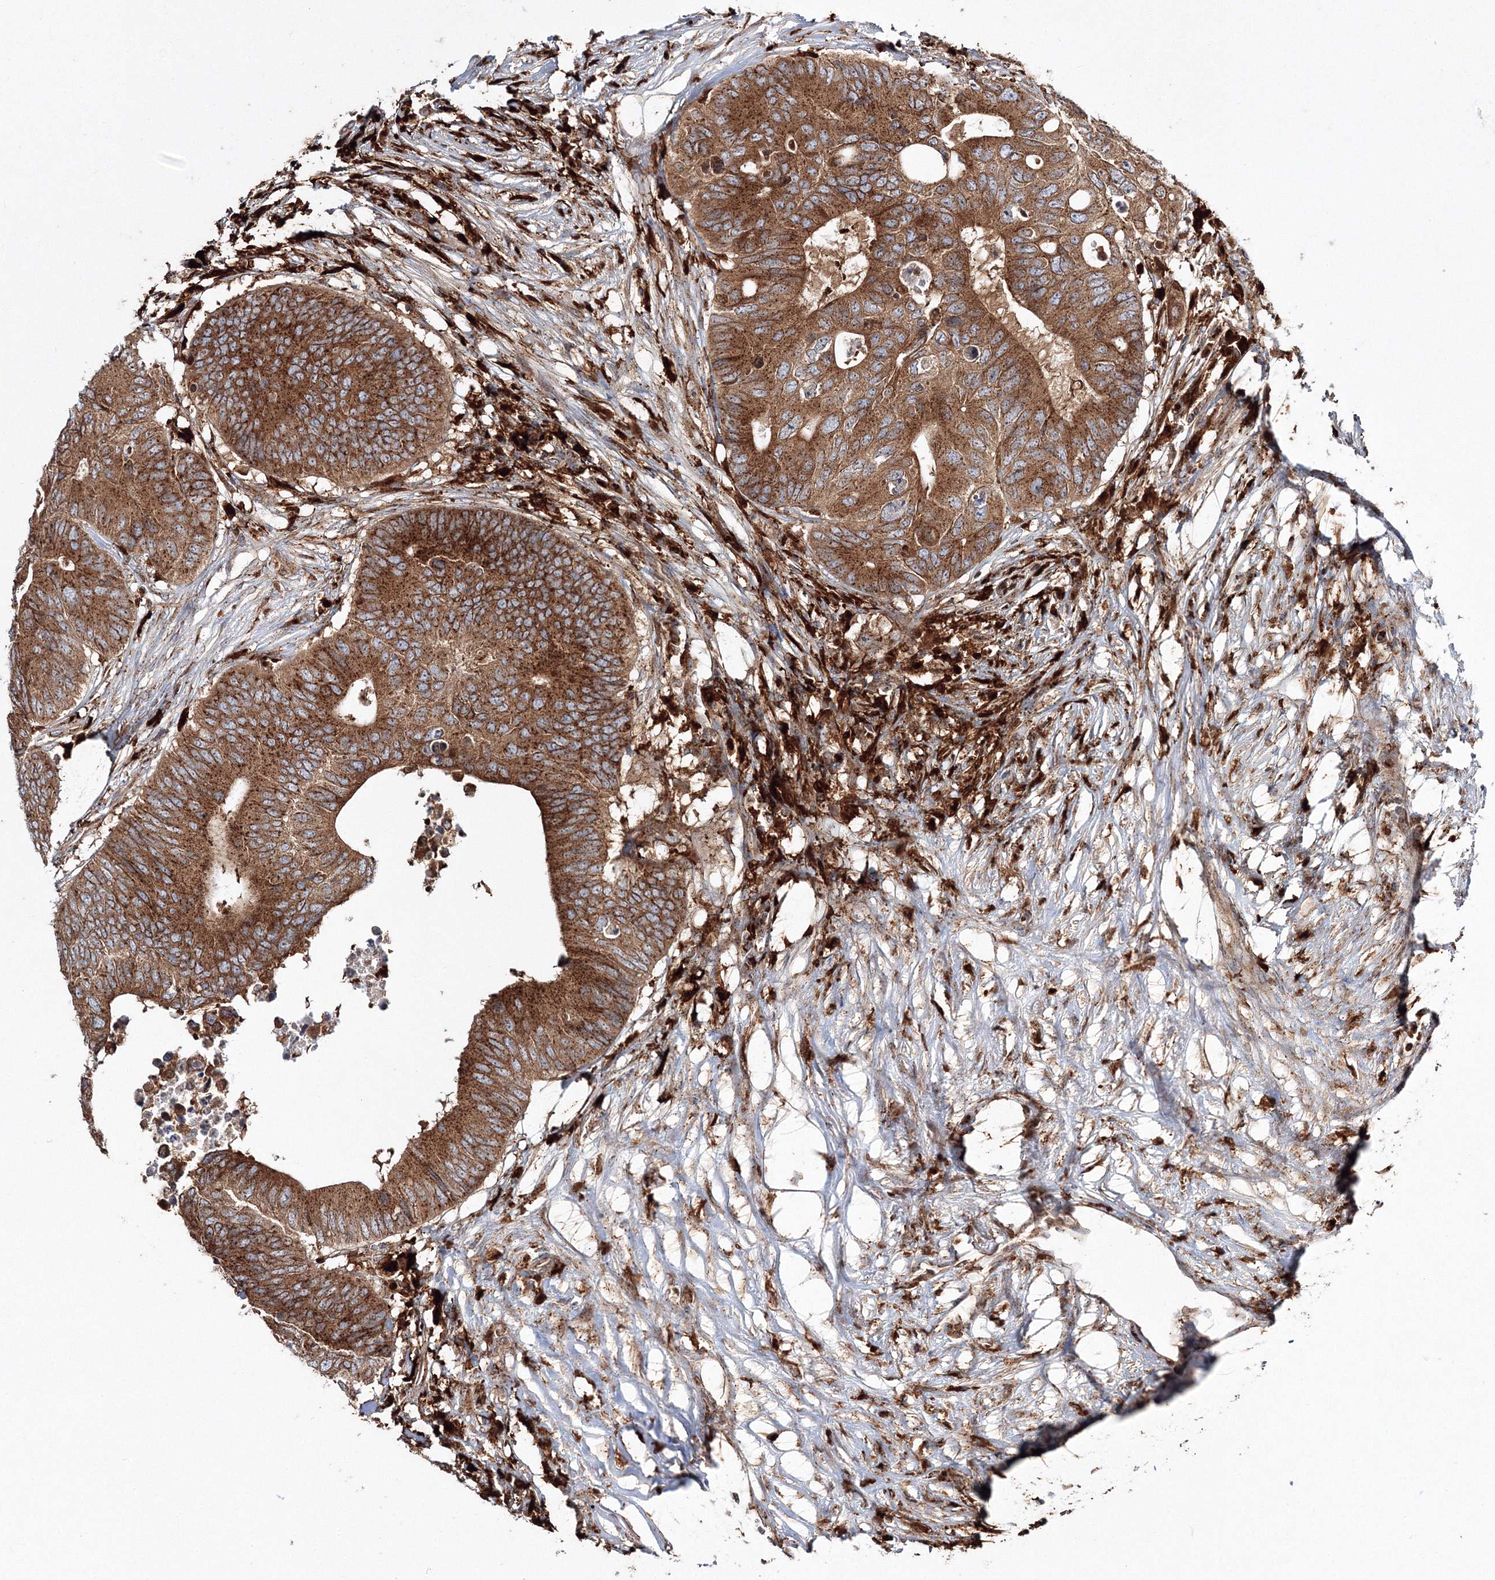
{"staining": {"intensity": "strong", "quantity": ">75%", "location": "cytoplasmic/membranous"}, "tissue": "colorectal cancer", "cell_type": "Tumor cells", "image_type": "cancer", "snomed": [{"axis": "morphology", "description": "Adenocarcinoma, NOS"}, {"axis": "topography", "description": "Colon"}], "caption": "A brown stain labels strong cytoplasmic/membranous positivity of a protein in colorectal cancer (adenocarcinoma) tumor cells. The staining was performed using DAB, with brown indicating positive protein expression. Nuclei are stained blue with hematoxylin.", "gene": "ARCN1", "patient": {"sex": "male", "age": 71}}